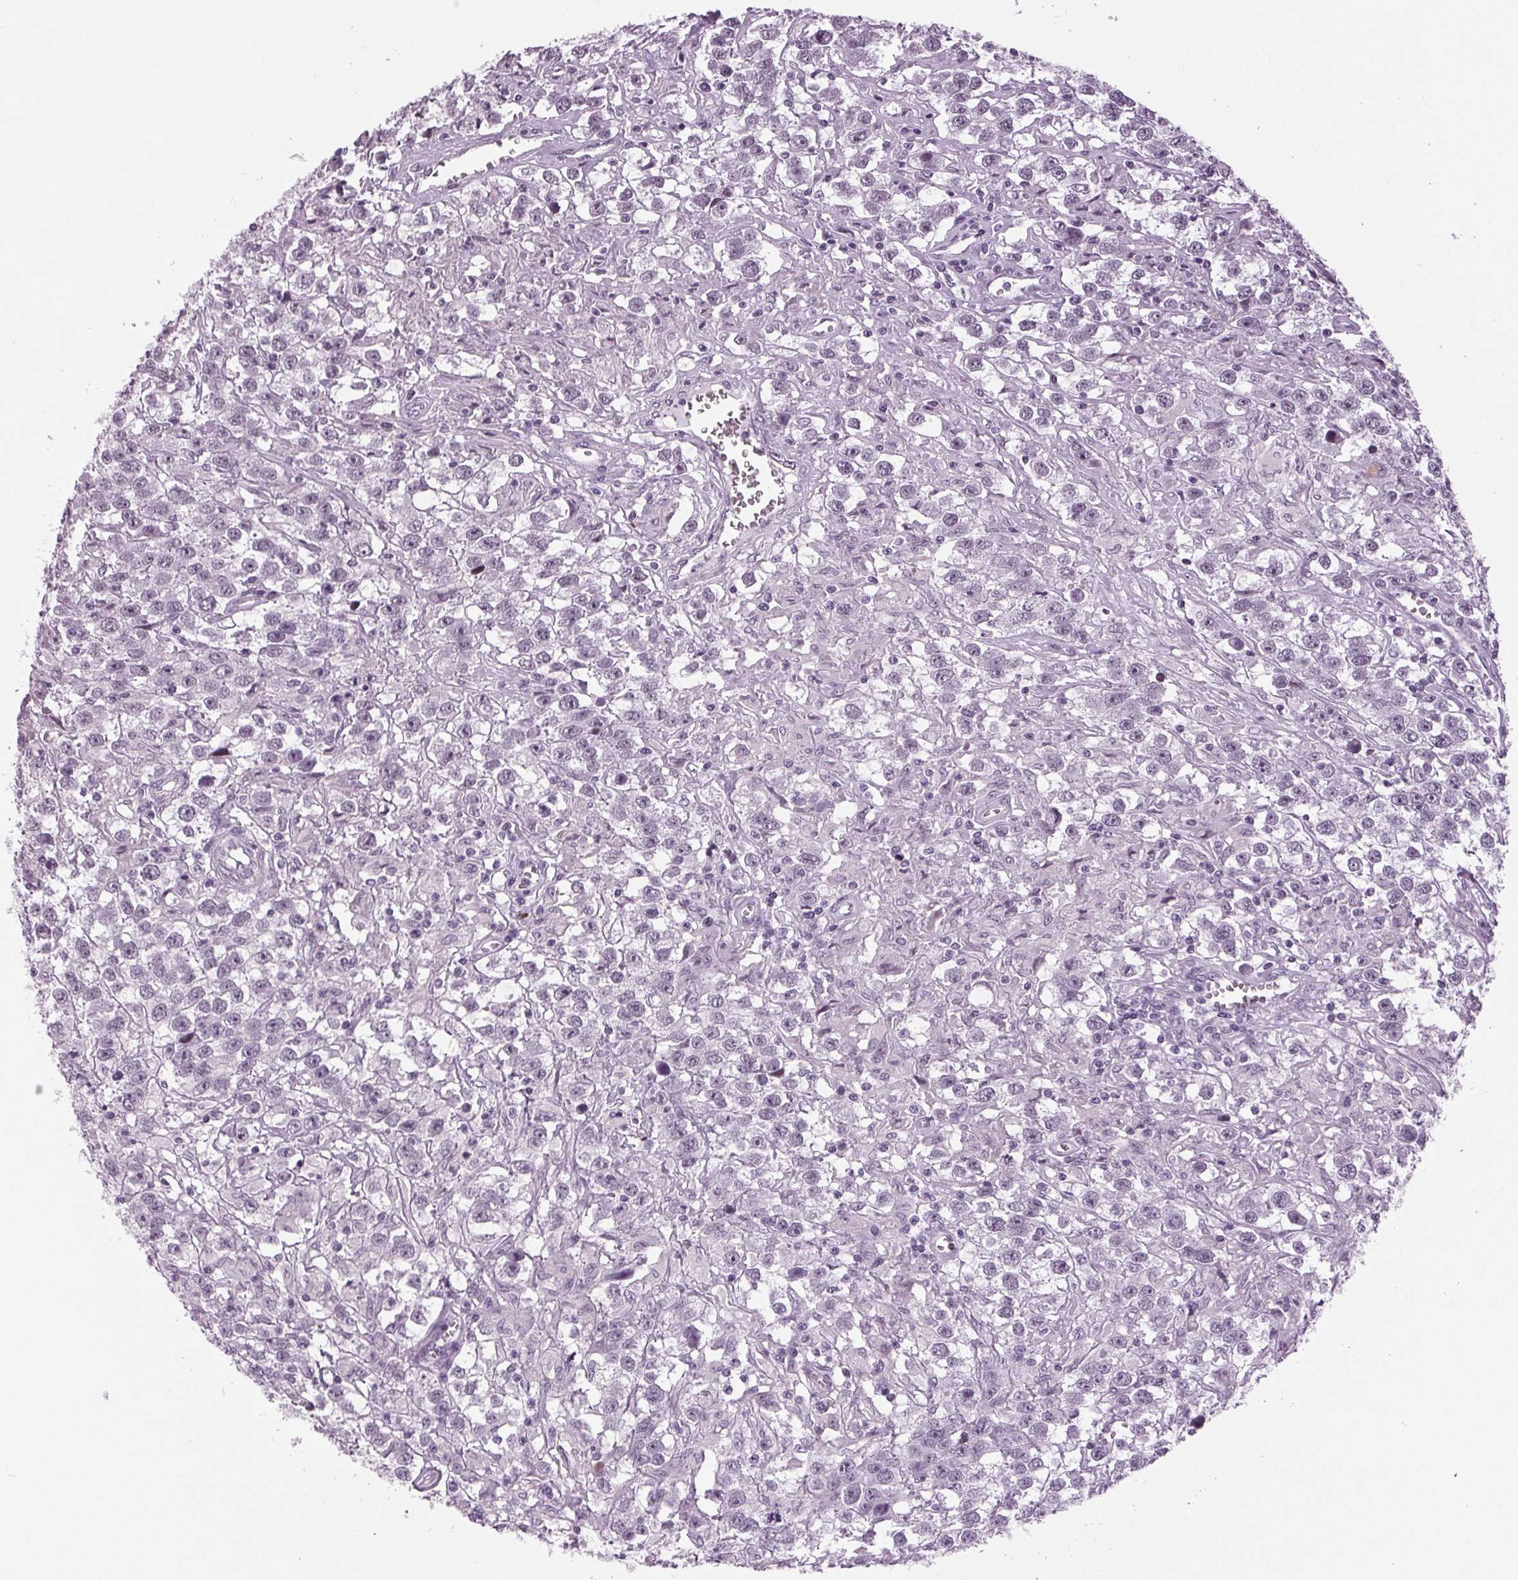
{"staining": {"intensity": "negative", "quantity": "none", "location": "none"}, "tissue": "testis cancer", "cell_type": "Tumor cells", "image_type": "cancer", "snomed": [{"axis": "morphology", "description": "Seminoma, NOS"}, {"axis": "topography", "description": "Testis"}], "caption": "Immunohistochemistry (IHC) of testis cancer (seminoma) exhibits no expression in tumor cells.", "gene": "DNAH12", "patient": {"sex": "male", "age": 43}}